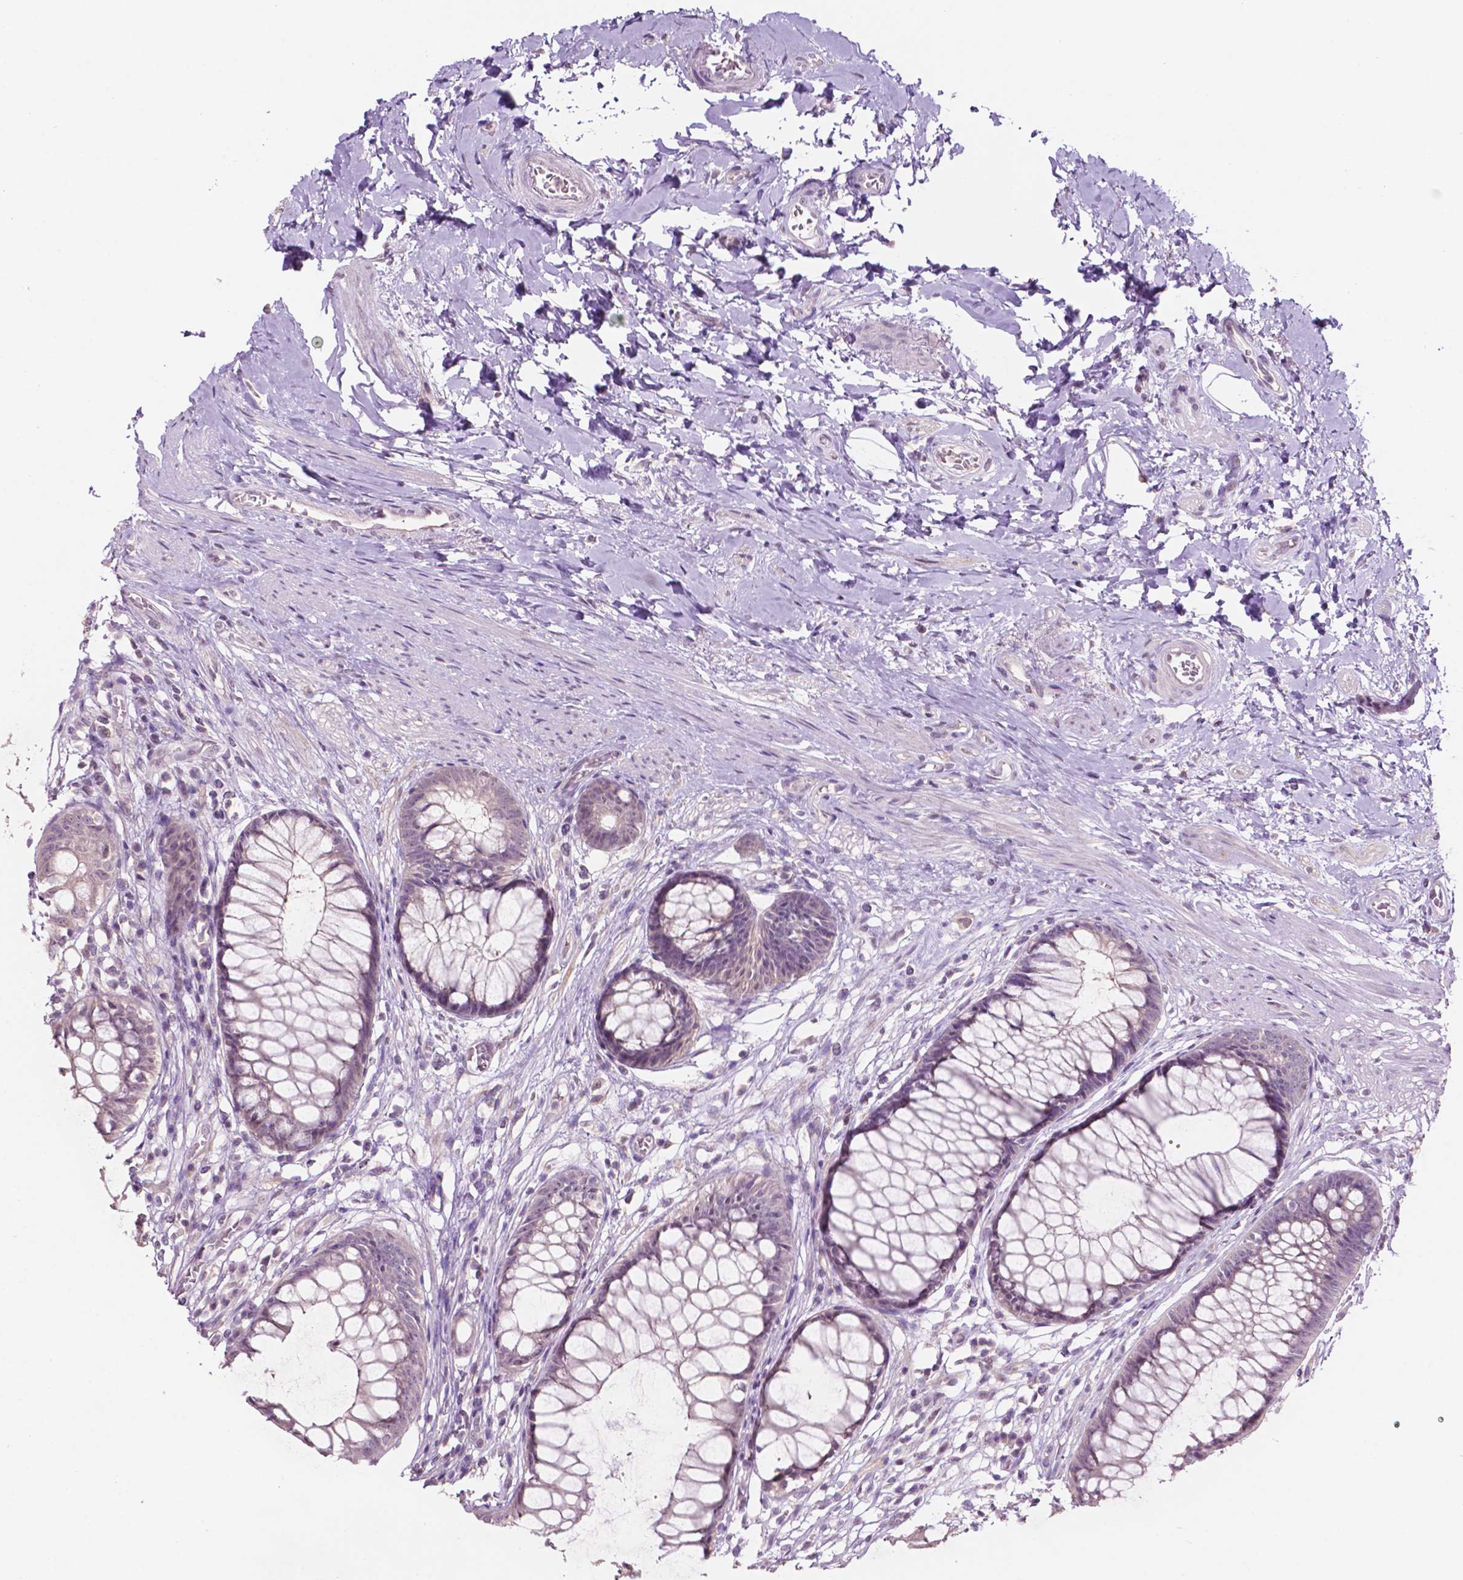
{"staining": {"intensity": "negative", "quantity": "none", "location": "none"}, "tissue": "rectum", "cell_type": "Glandular cells", "image_type": "normal", "snomed": [{"axis": "morphology", "description": "Normal tissue, NOS"}, {"axis": "topography", "description": "Smooth muscle"}, {"axis": "topography", "description": "Rectum"}], "caption": "Protein analysis of benign rectum demonstrates no significant staining in glandular cells.", "gene": "TM6SF2", "patient": {"sex": "male", "age": 53}}